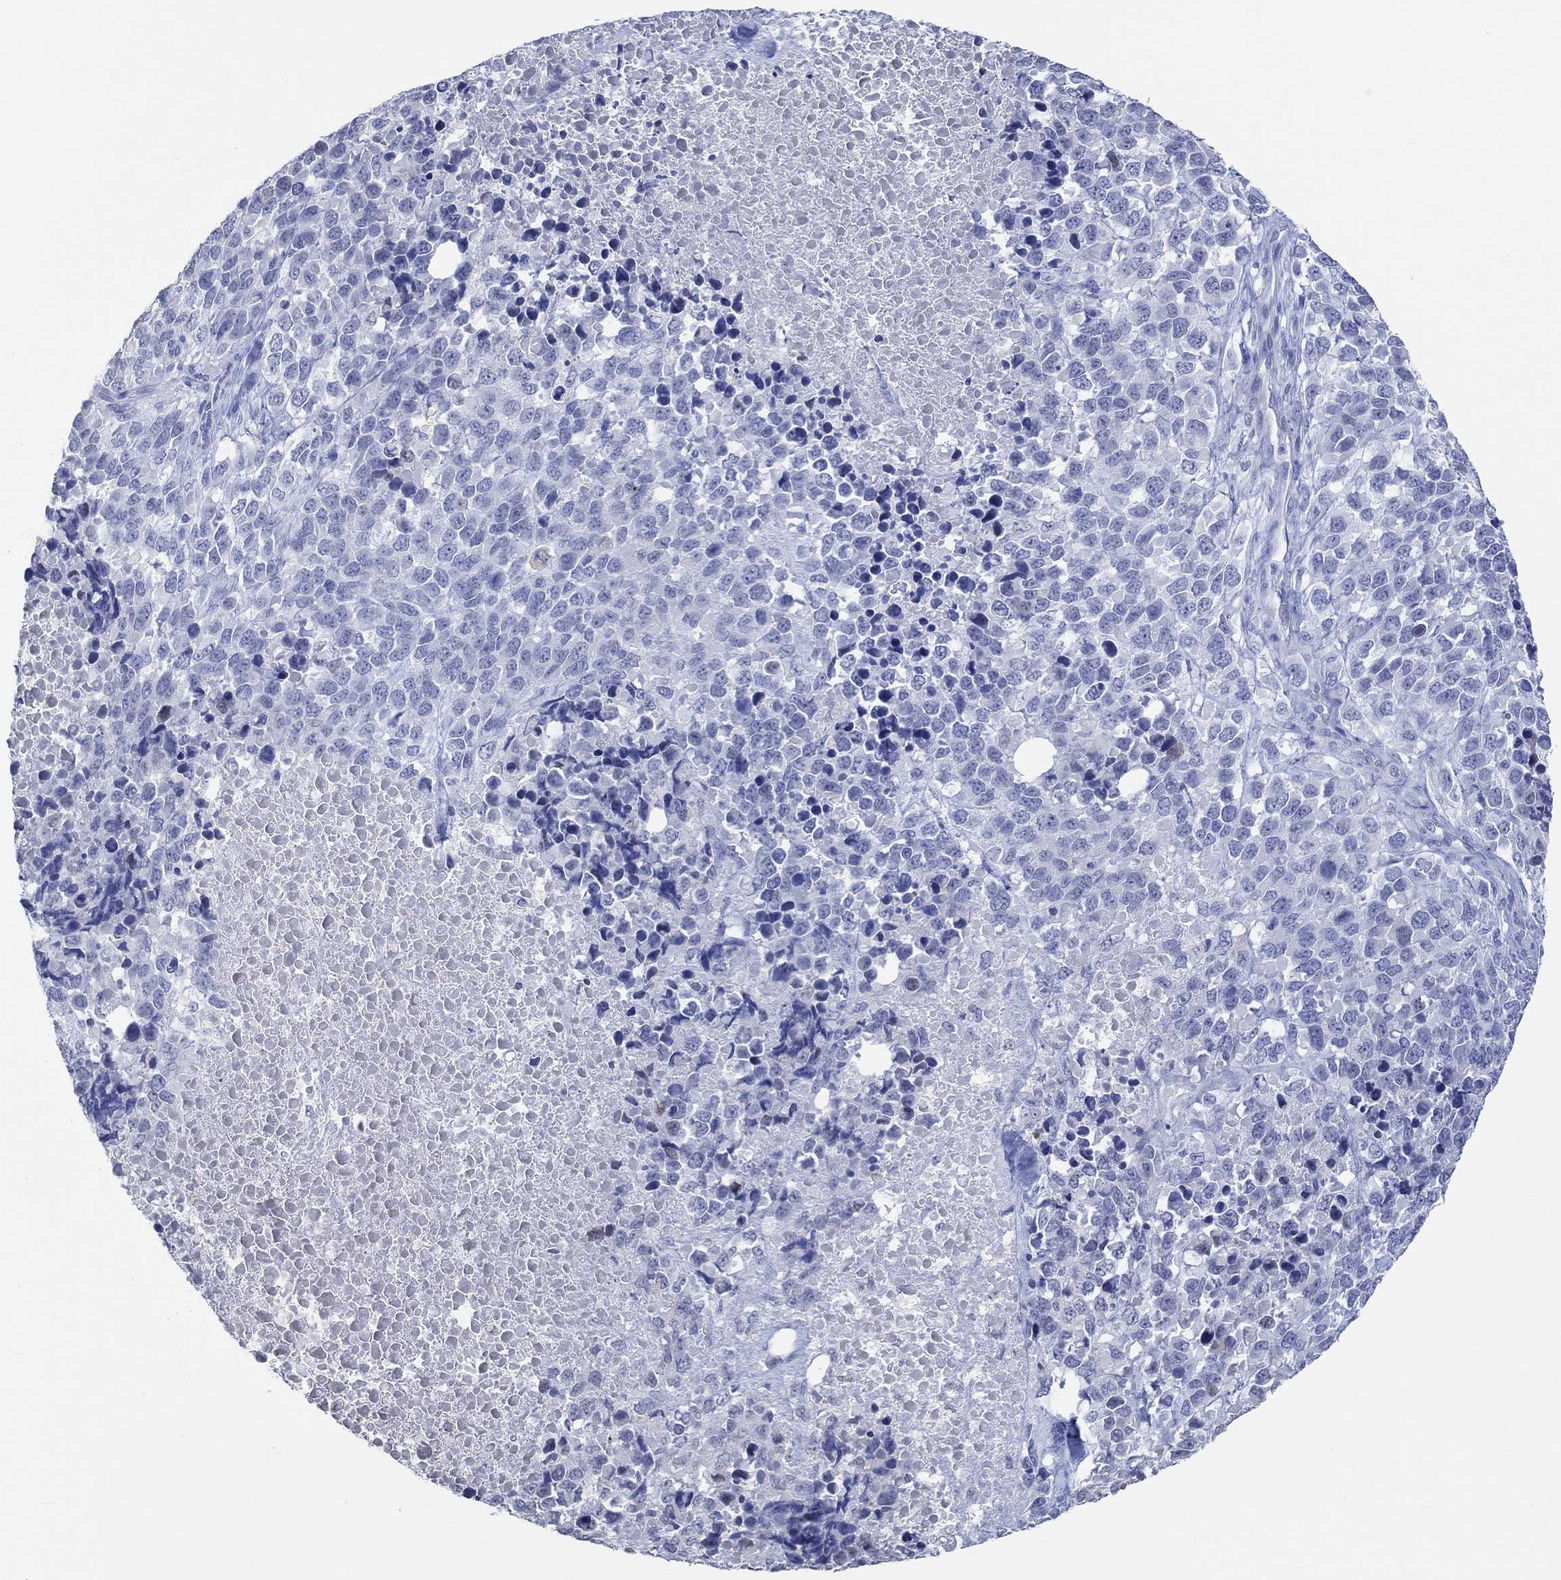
{"staining": {"intensity": "negative", "quantity": "none", "location": "none"}, "tissue": "melanoma", "cell_type": "Tumor cells", "image_type": "cancer", "snomed": [{"axis": "morphology", "description": "Malignant melanoma, Metastatic site"}, {"axis": "topography", "description": "Skin"}], "caption": "Image shows no significant protein positivity in tumor cells of malignant melanoma (metastatic site).", "gene": "PNMA5", "patient": {"sex": "male", "age": 84}}